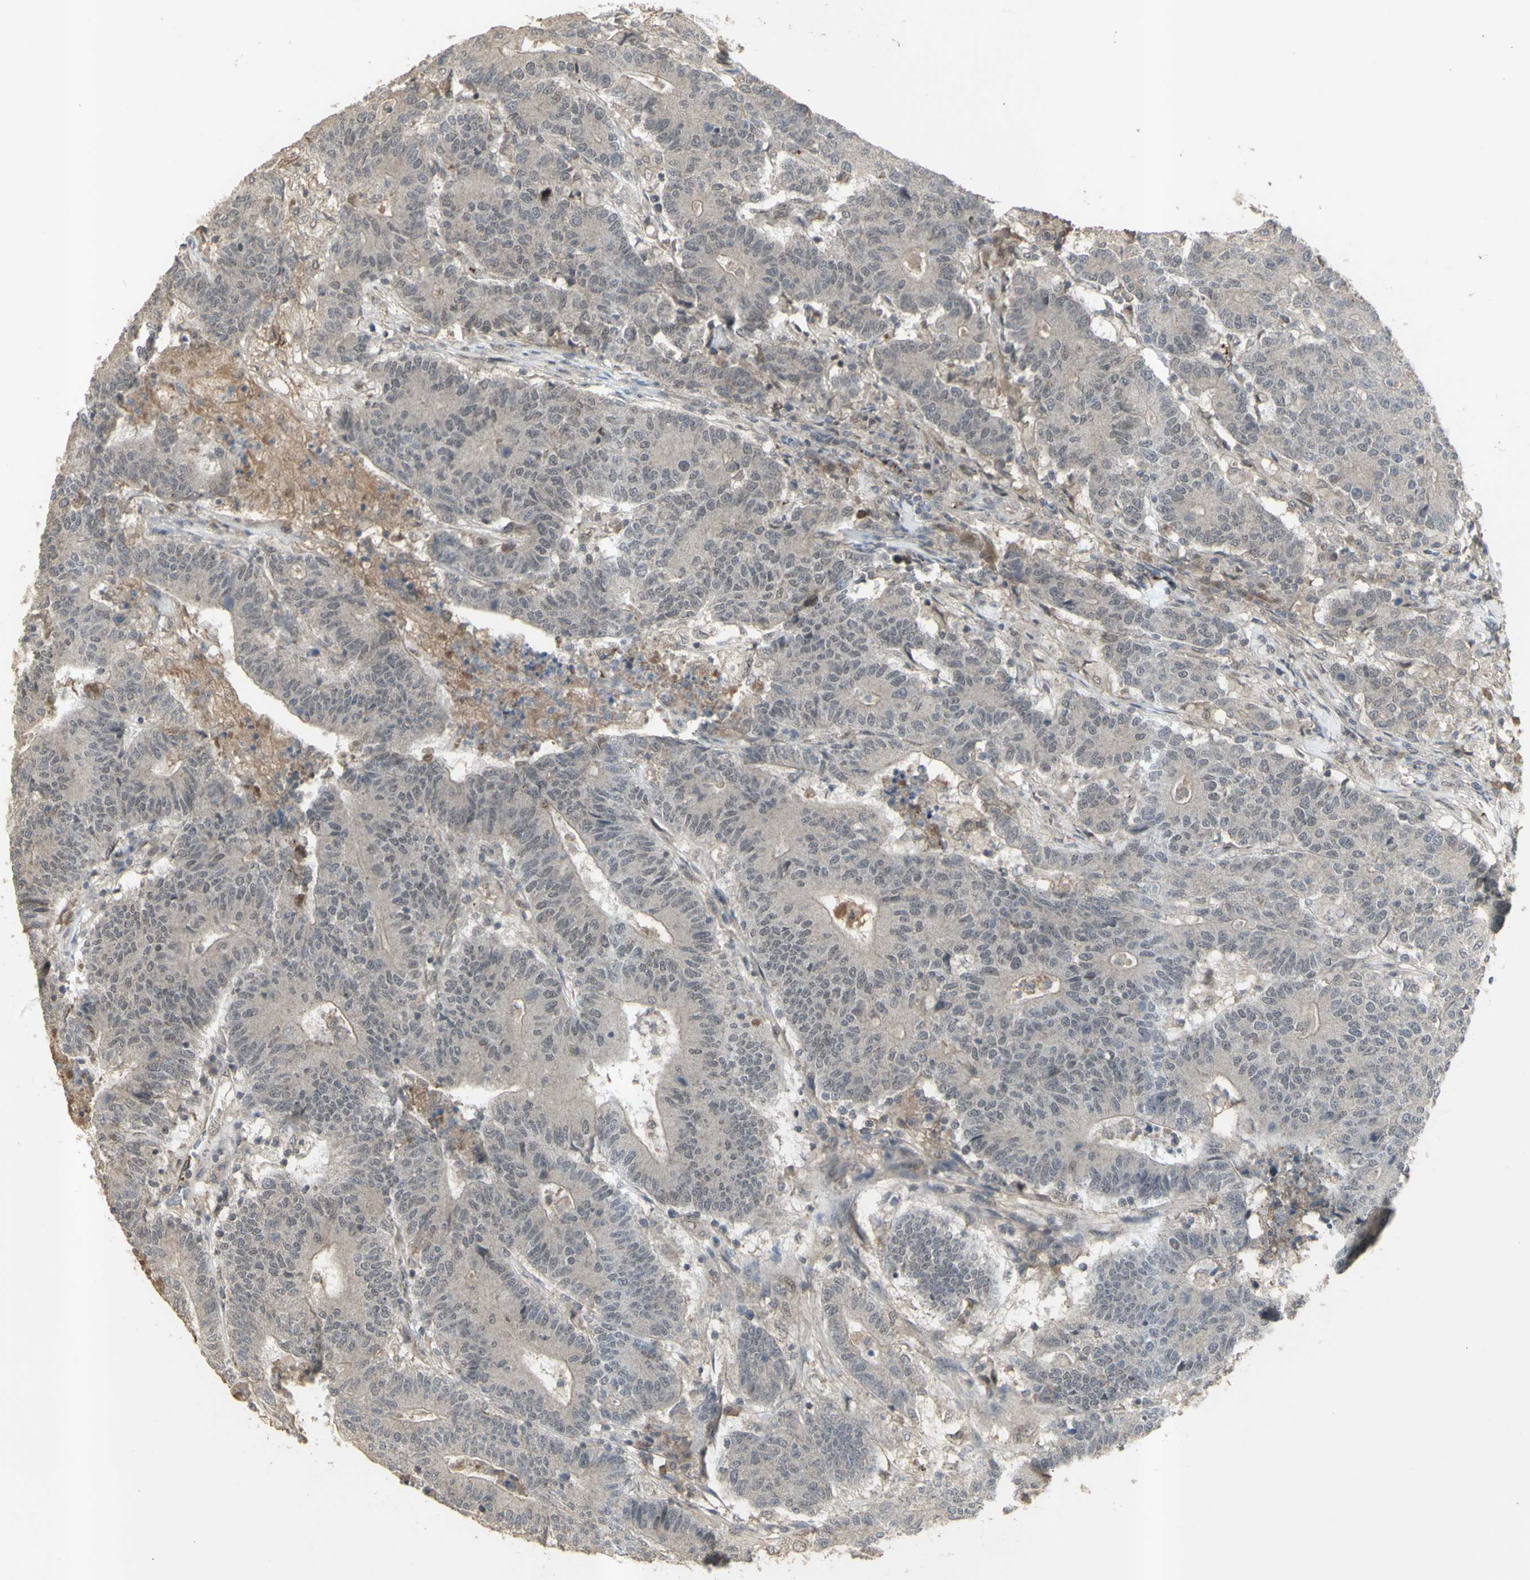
{"staining": {"intensity": "weak", "quantity": ">75%", "location": "cytoplasmic/membranous"}, "tissue": "colorectal cancer", "cell_type": "Tumor cells", "image_type": "cancer", "snomed": [{"axis": "morphology", "description": "Normal tissue, NOS"}, {"axis": "morphology", "description": "Adenocarcinoma, NOS"}, {"axis": "topography", "description": "Colon"}], "caption": "Colorectal cancer was stained to show a protein in brown. There is low levels of weak cytoplasmic/membranous expression in approximately >75% of tumor cells. (brown staining indicates protein expression, while blue staining denotes nuclei).", "gene": "ALOX12", "patient": {"sex": "female", "age": 75}}